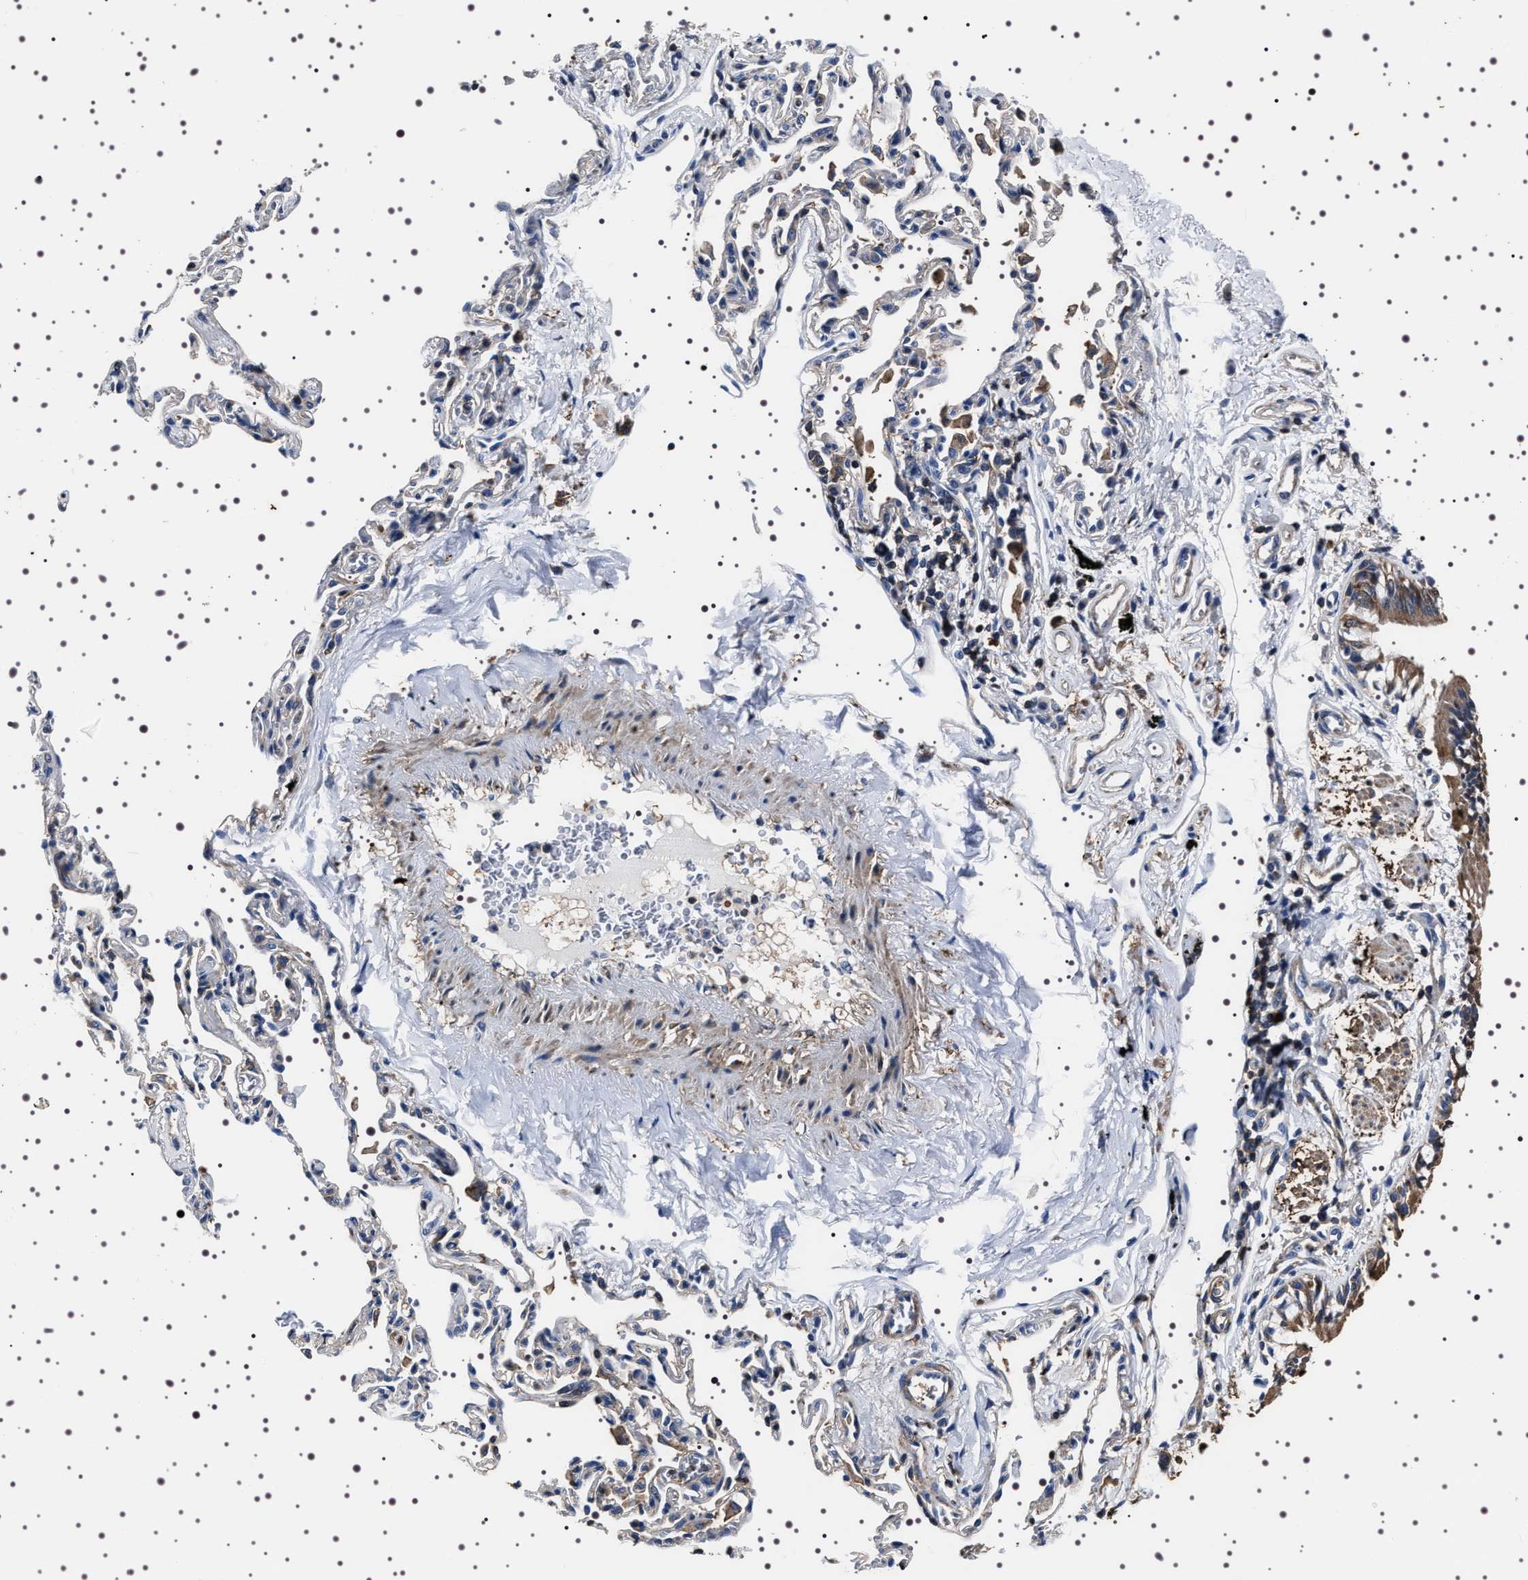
{"staining": {"intensity": "moderate", "quantity": "25%-75%", "location": "cytoplasmic/membranous"}, "tissue": "bronchus", "cell_type": "Respiratory epithelial cells", "image_type": "normal", "snomed": [{"axis": "morphology", "description": "Normal tissue, NOS"}, {"axis": "topography", "description": "Bronchus"}, {"axis": "topography", "description": "Lung"}], "caption": "There is medium levels of moderate cytoplasmic/membranous positivity in respiratory epithelial cells of unremarkable bronchus, as demonstrated by immunohistochemical staining (brown color).", "gene": "WDR1", "patient": {"sex": "male", "age": 64}}